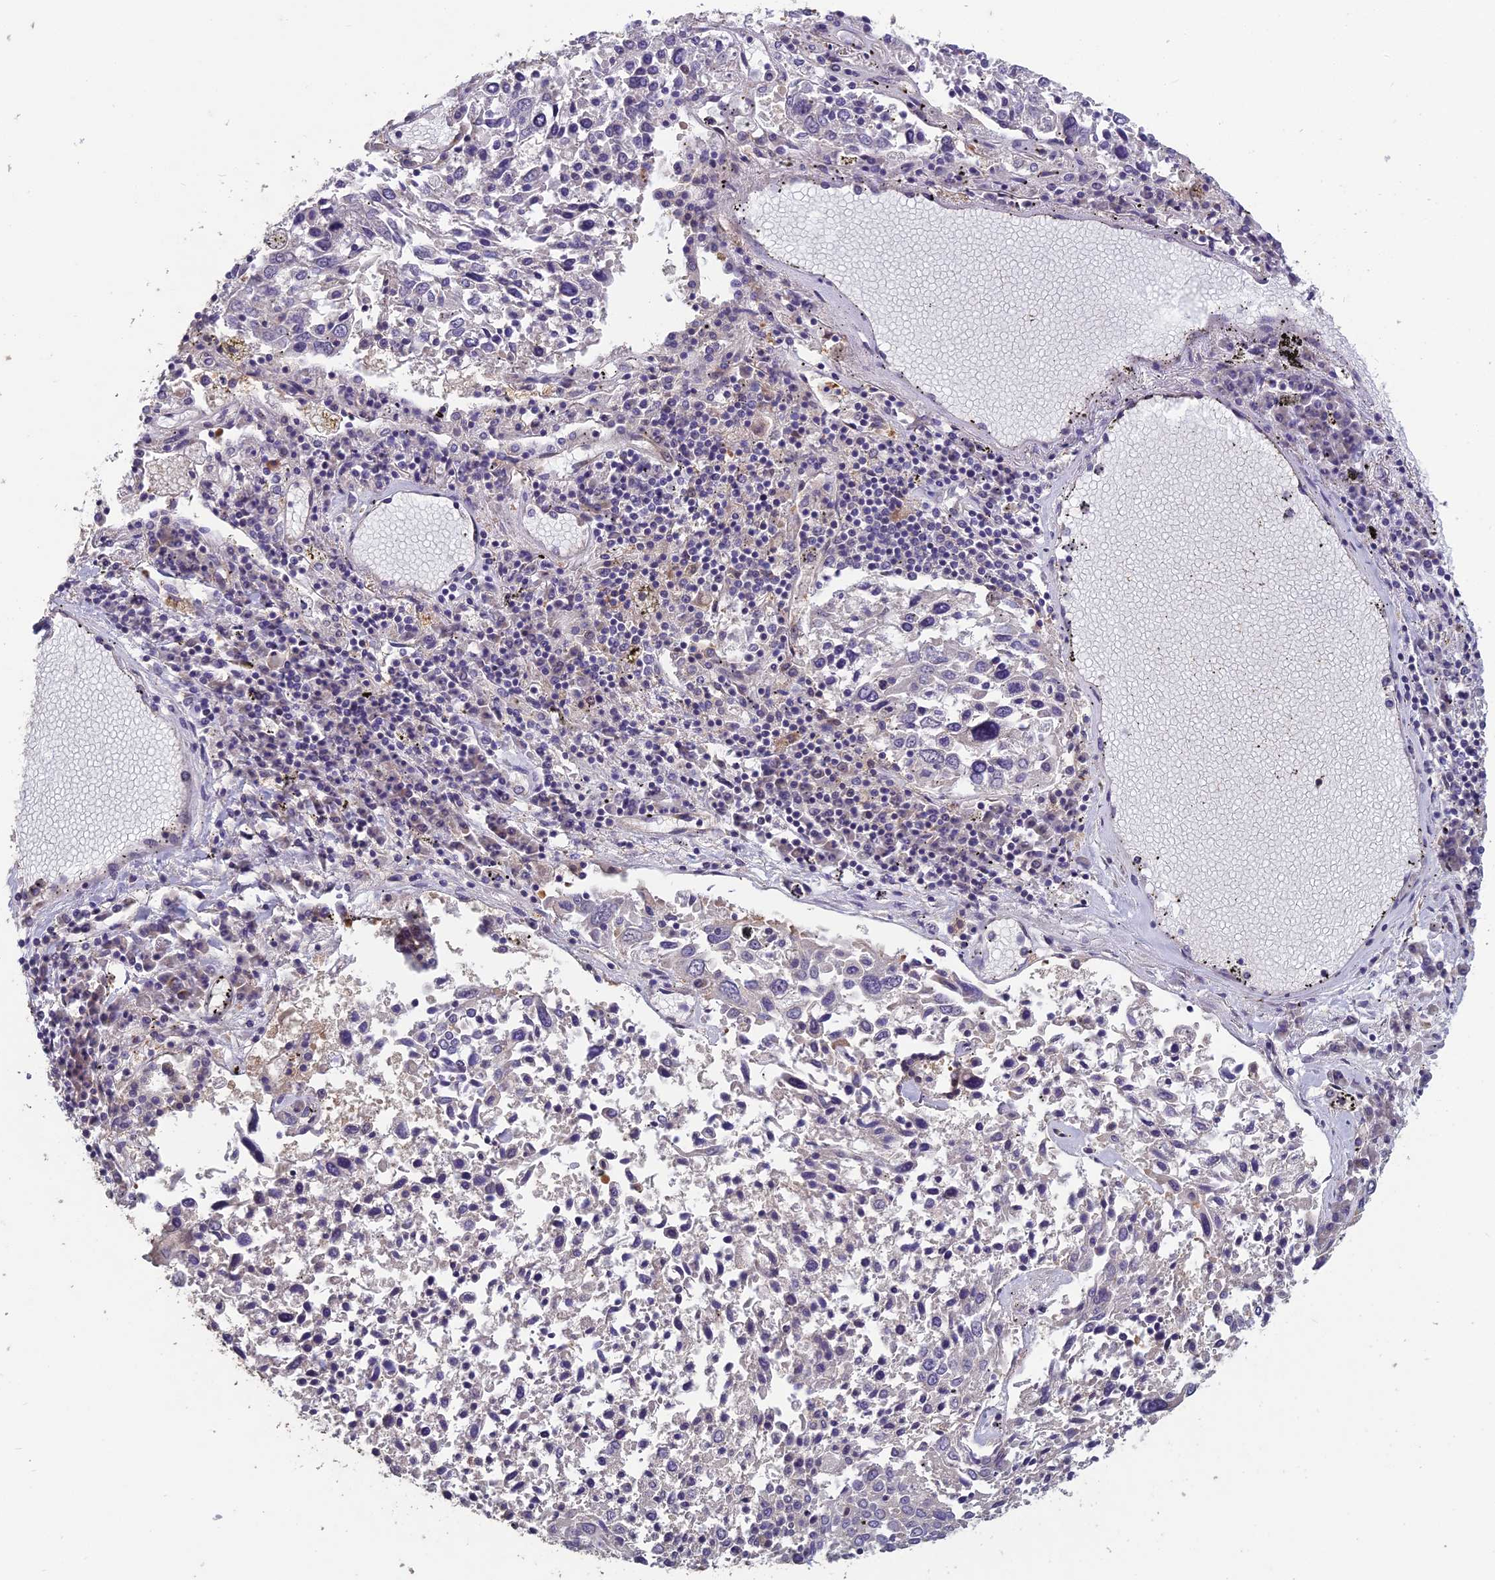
{"staining": {"intensity": "negative", "quantity": "none", "location": "none"}, "tissue": "lung cancer", "cell_type": "Tumor cells", "image_type": "cancer", "snomed": [{"axis": "morphology", "description": "Squamous cell carcinoma, NOS"}, {"axis": "topography", "description": "Lung"}], "caption": "High magnification brightfield microscopy of lung squamous cell carcinoma stained with DAB (3,3'-diaminobenzidine) (brown) and counterstained with hematoxylin (blue): tumor cells show no significant positivity.", "gene": "CEACAM16", "patient": {"sex": "male", "age": 65}}